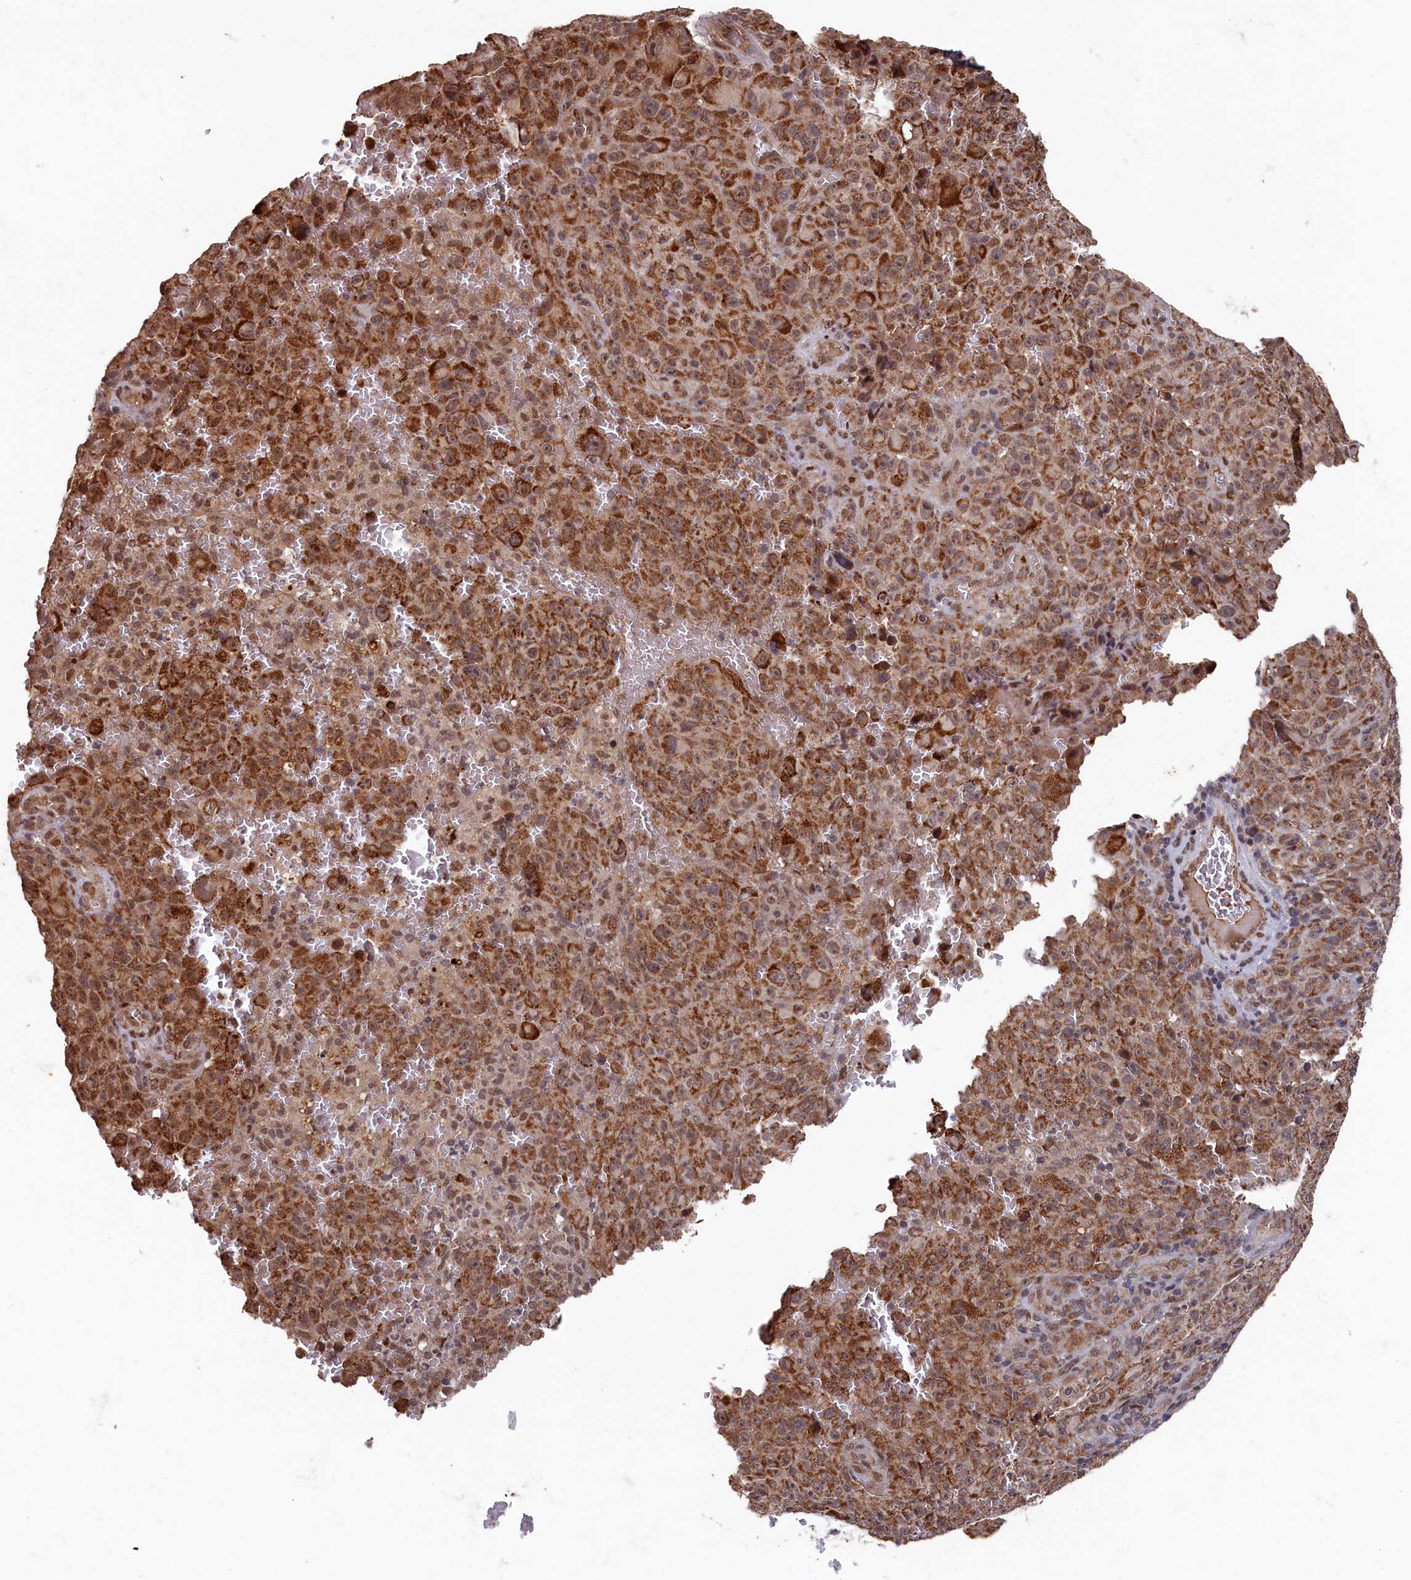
{"staining": {"intensity": "strong", "quantity": ">75%", "location": "cytoplasmic/membranous"}, "tissue": "melanoma", "cell_type": "Tumor cells", "image_type": "cancer", "snomed": [{"axis": "morphology", "description": "Malignant melanoma, NOS"}, {"axis": "topography", "description": "Skin"}], "caption": "Melanoma stained with a brown dye shows strong cytoplasmic/membranous positive positivity in approximately >75% of tumor cells.", "gene": "CLPX", "patient": {"sex": "female", "age": 82}}